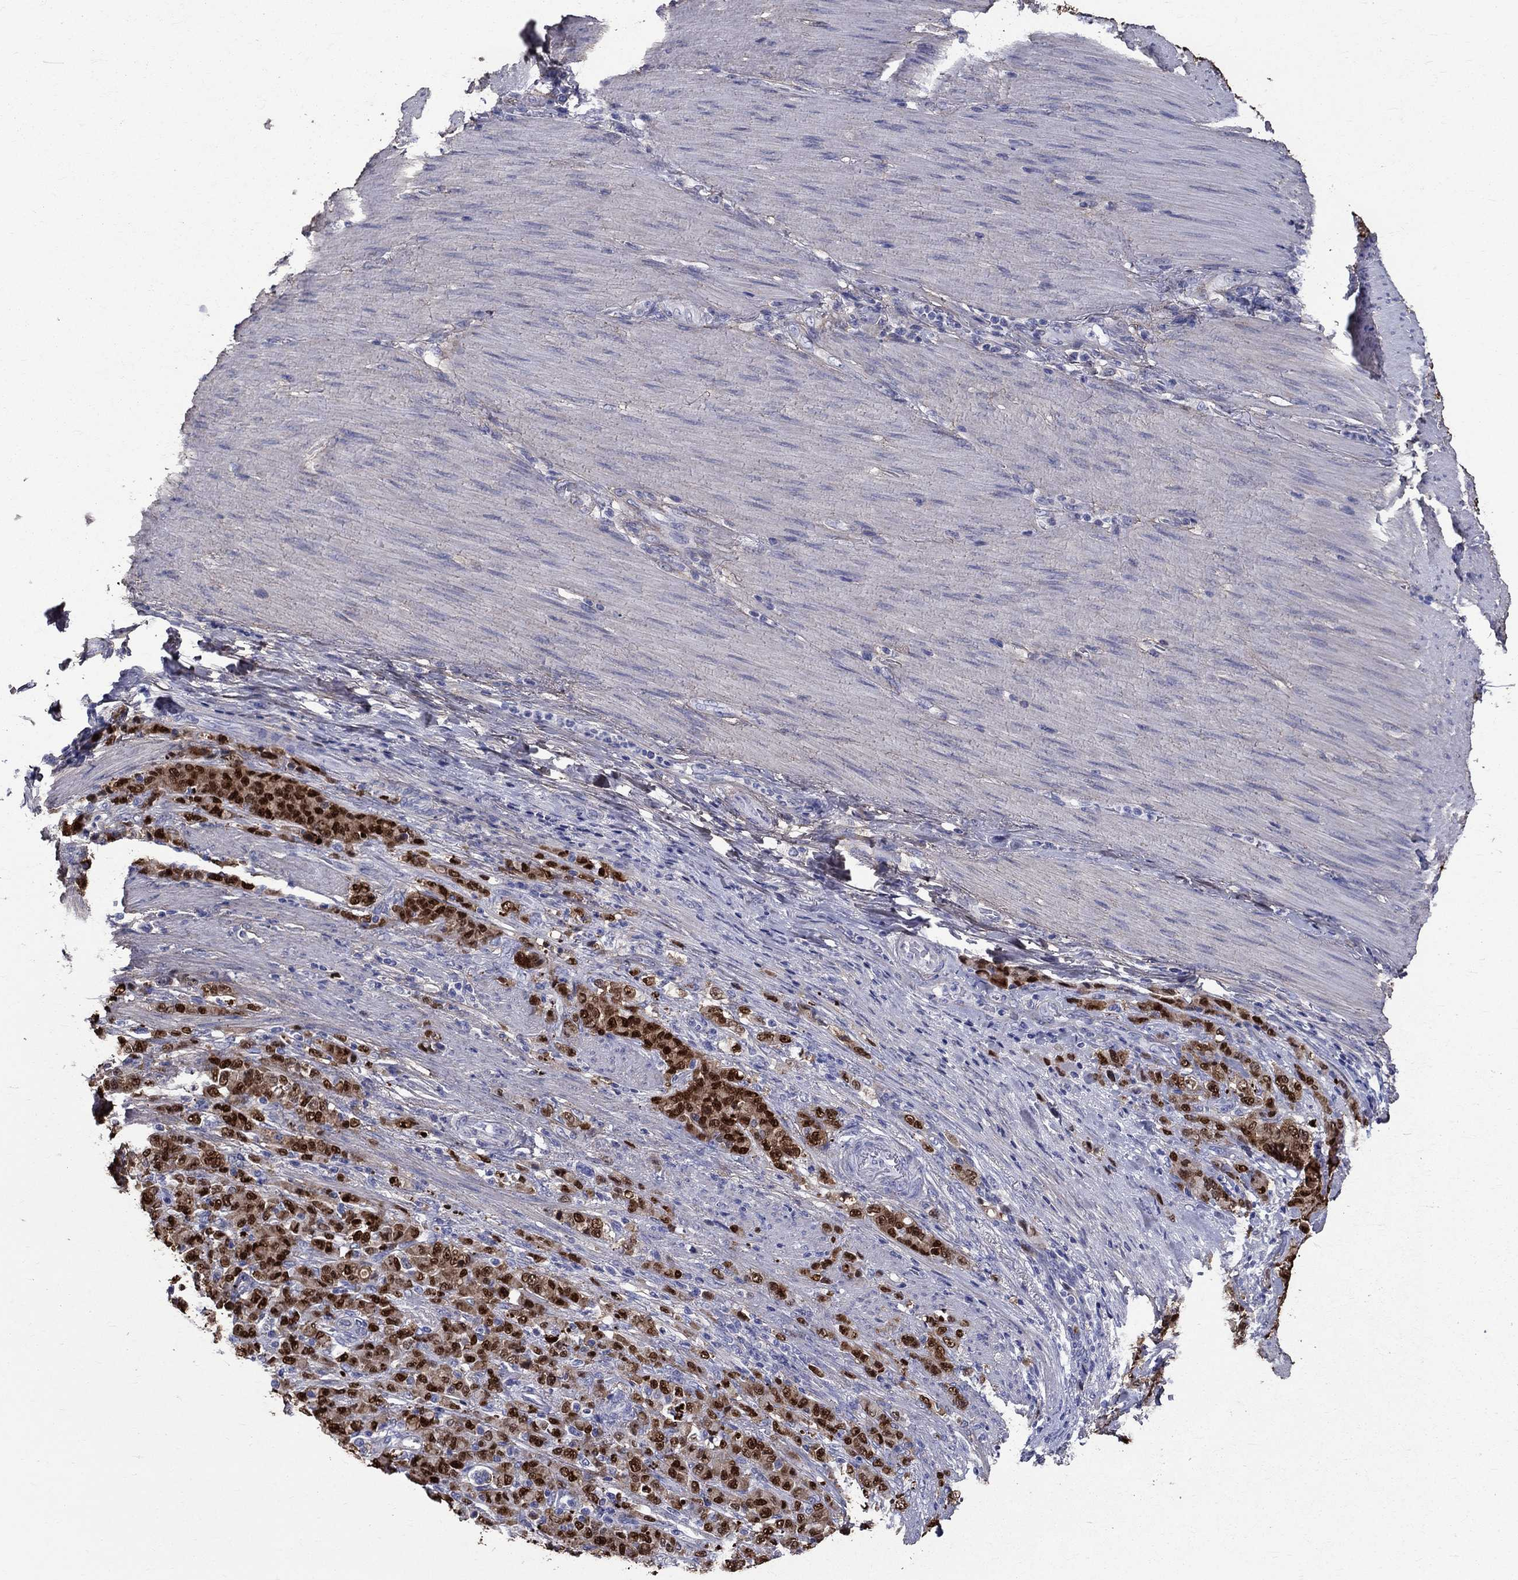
{"staining": {"intensity": "strong", "quantity": "25%-75%", "location": "nuclear"}, "tissue": "stomach cancer", "cell_type": "Tumor cells", "image_type": "cancer", "snomed": [{"axis": "morphology", "description": "Normal tissue, NOS"}, {"axis": "morphology", "description": "Adenocarcinoma, NOS"}, {"axis": "topography", "description": "Stomach"}], "caption": "Stomach adenocarcinoma stained for a protein displays strong nuclear positivity in tumor cells.", "gene": "ANXA10", "patient": {"sex": "female", "age": 79}}